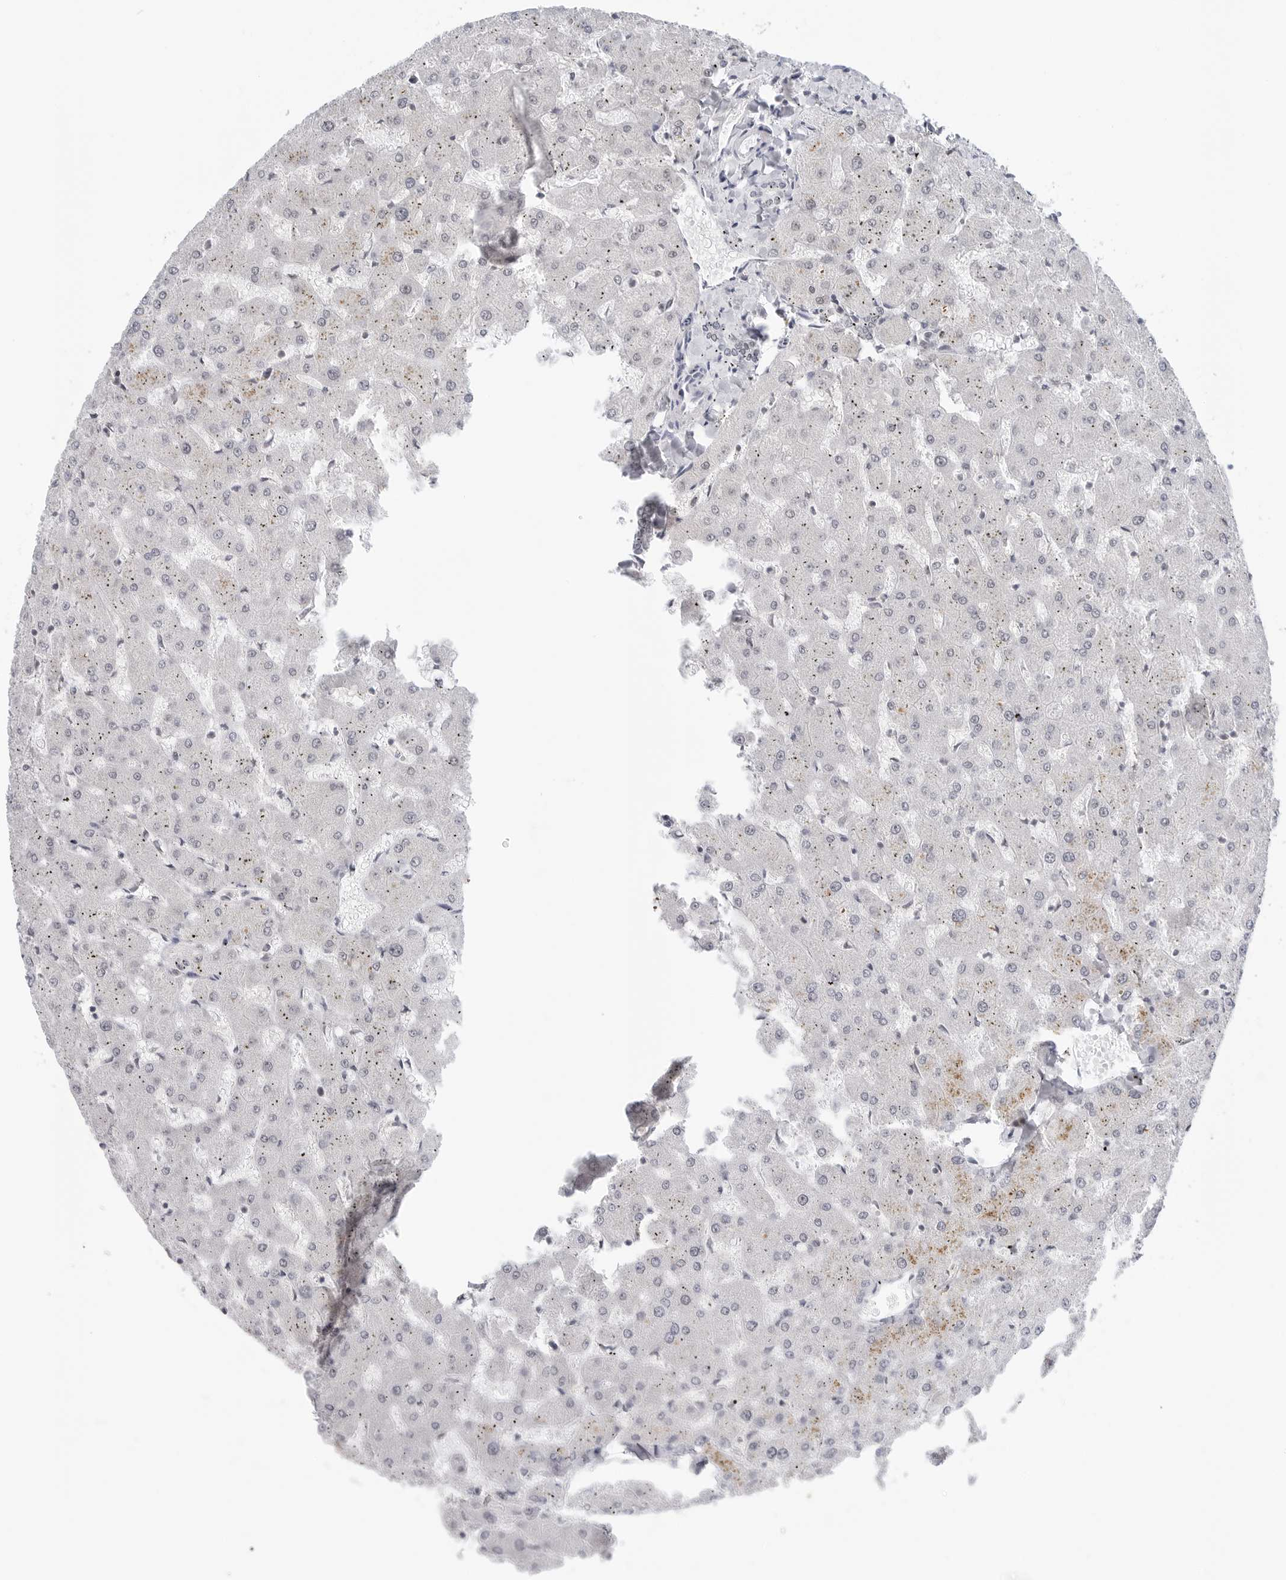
{"staining": {"intensity": "negative", "quantity": "none", "location": "none"}, "tissue": "liver", "cell_type": "Cholangiocytes", "image_type": "normal", "snomed": [{"axis": "morphology", "description": "Normal tissue, NOS"}, {"axis": "topography", "description": "Liver"}], "caption": "Protein analysis of normal liver displays no significant expression in cholangiocytes. The staining is performed using DAB brown chromogen with nuclei counter-stained in using hematoxylin.", "gene": "WRAP53", "patient": {"sex": "female", "age": 63}}